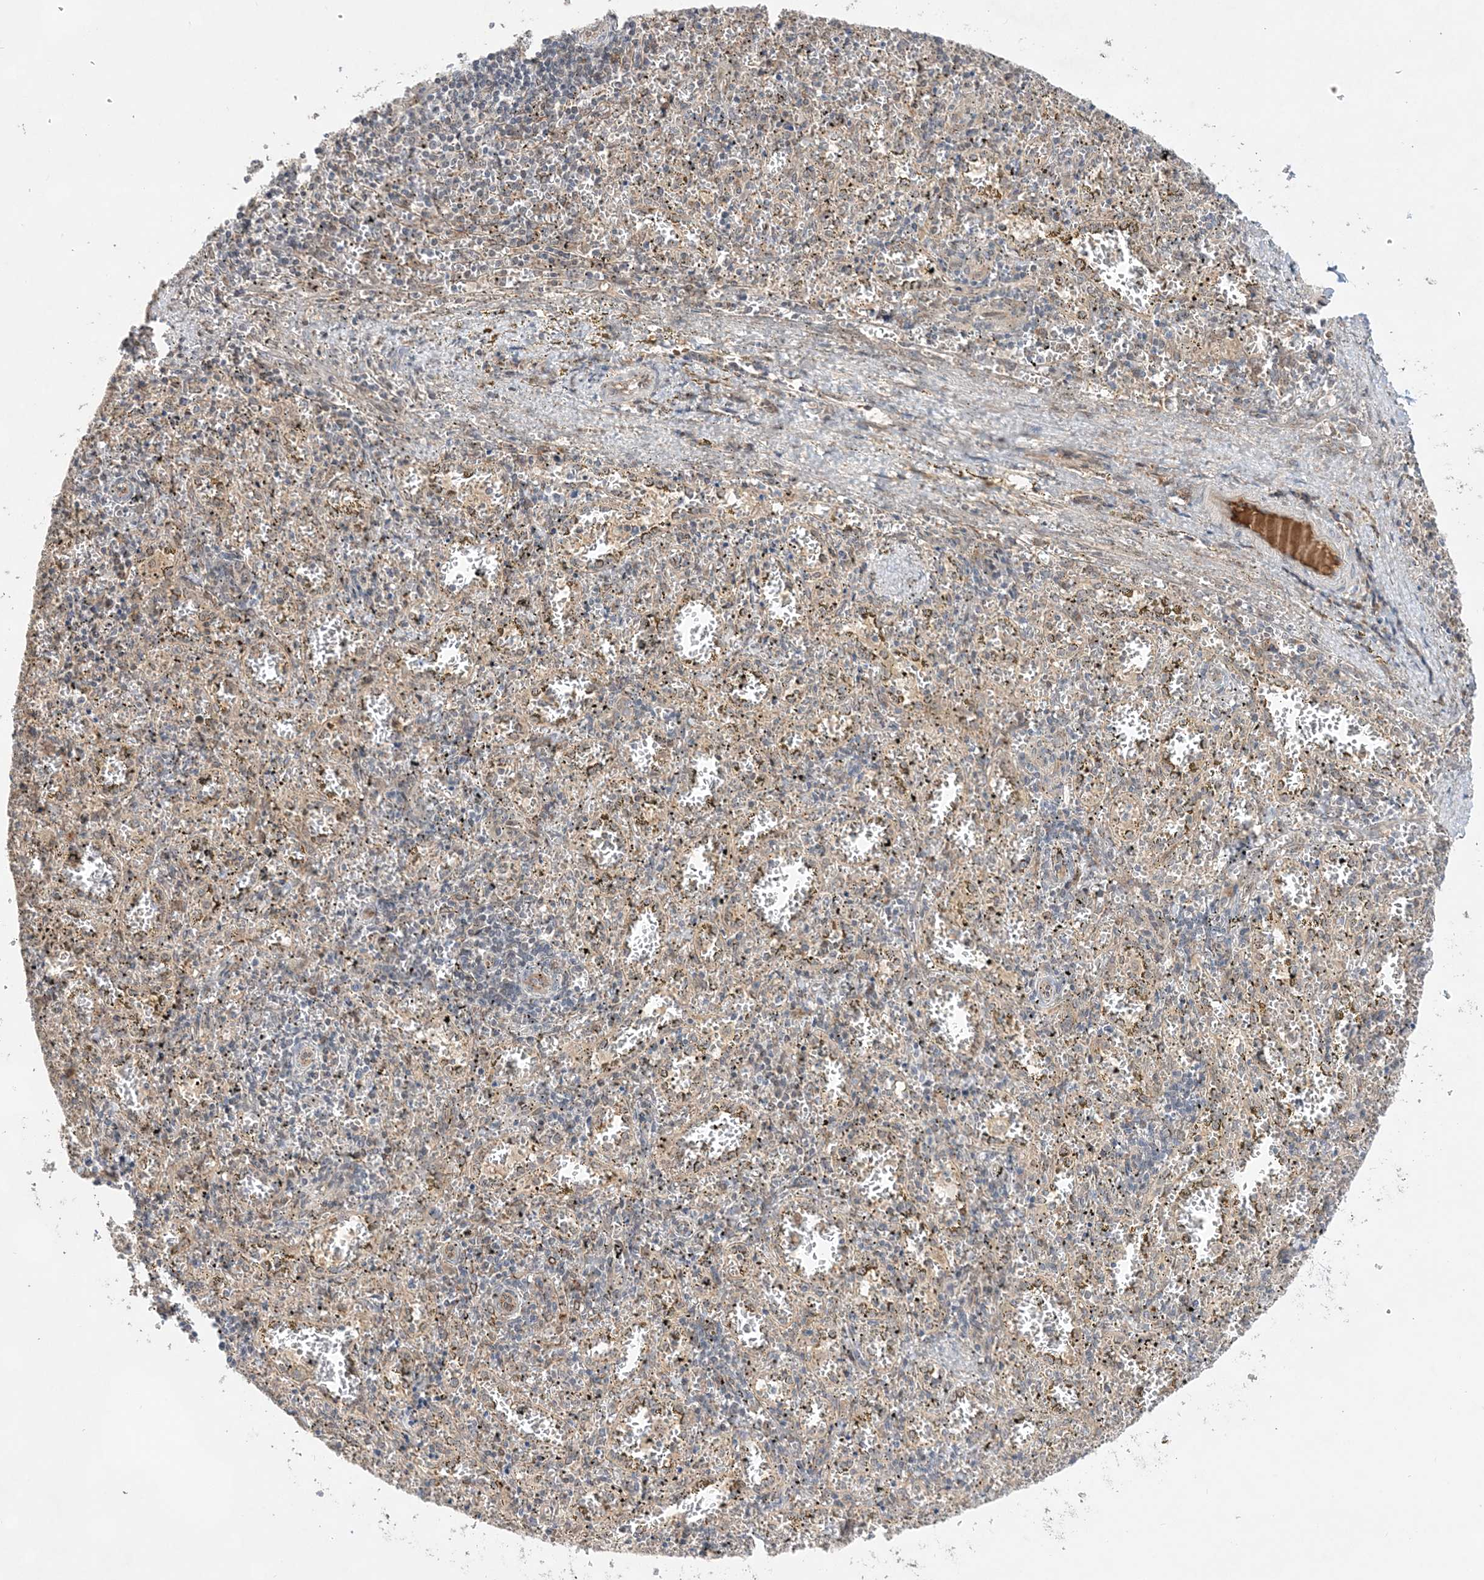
{"staining": {"intensity": "weak", "quantity": "<25%", "location": "cytoplasmic/membranous"}, "tissue": "spleen", "cell_type": "Cells in red pulp", "image_type": "normal", "snomed": [{"axis": "morphology", "description": "Normal tissue, NOS"}, {"axis": "topography", "description": "Spleen"}], "caption": "This is an IHC image of normal spleen. There is no positivity in cells in red pulp.", "gene": "TMEM132B", "patient": {"sex": "male", "age": 11}}